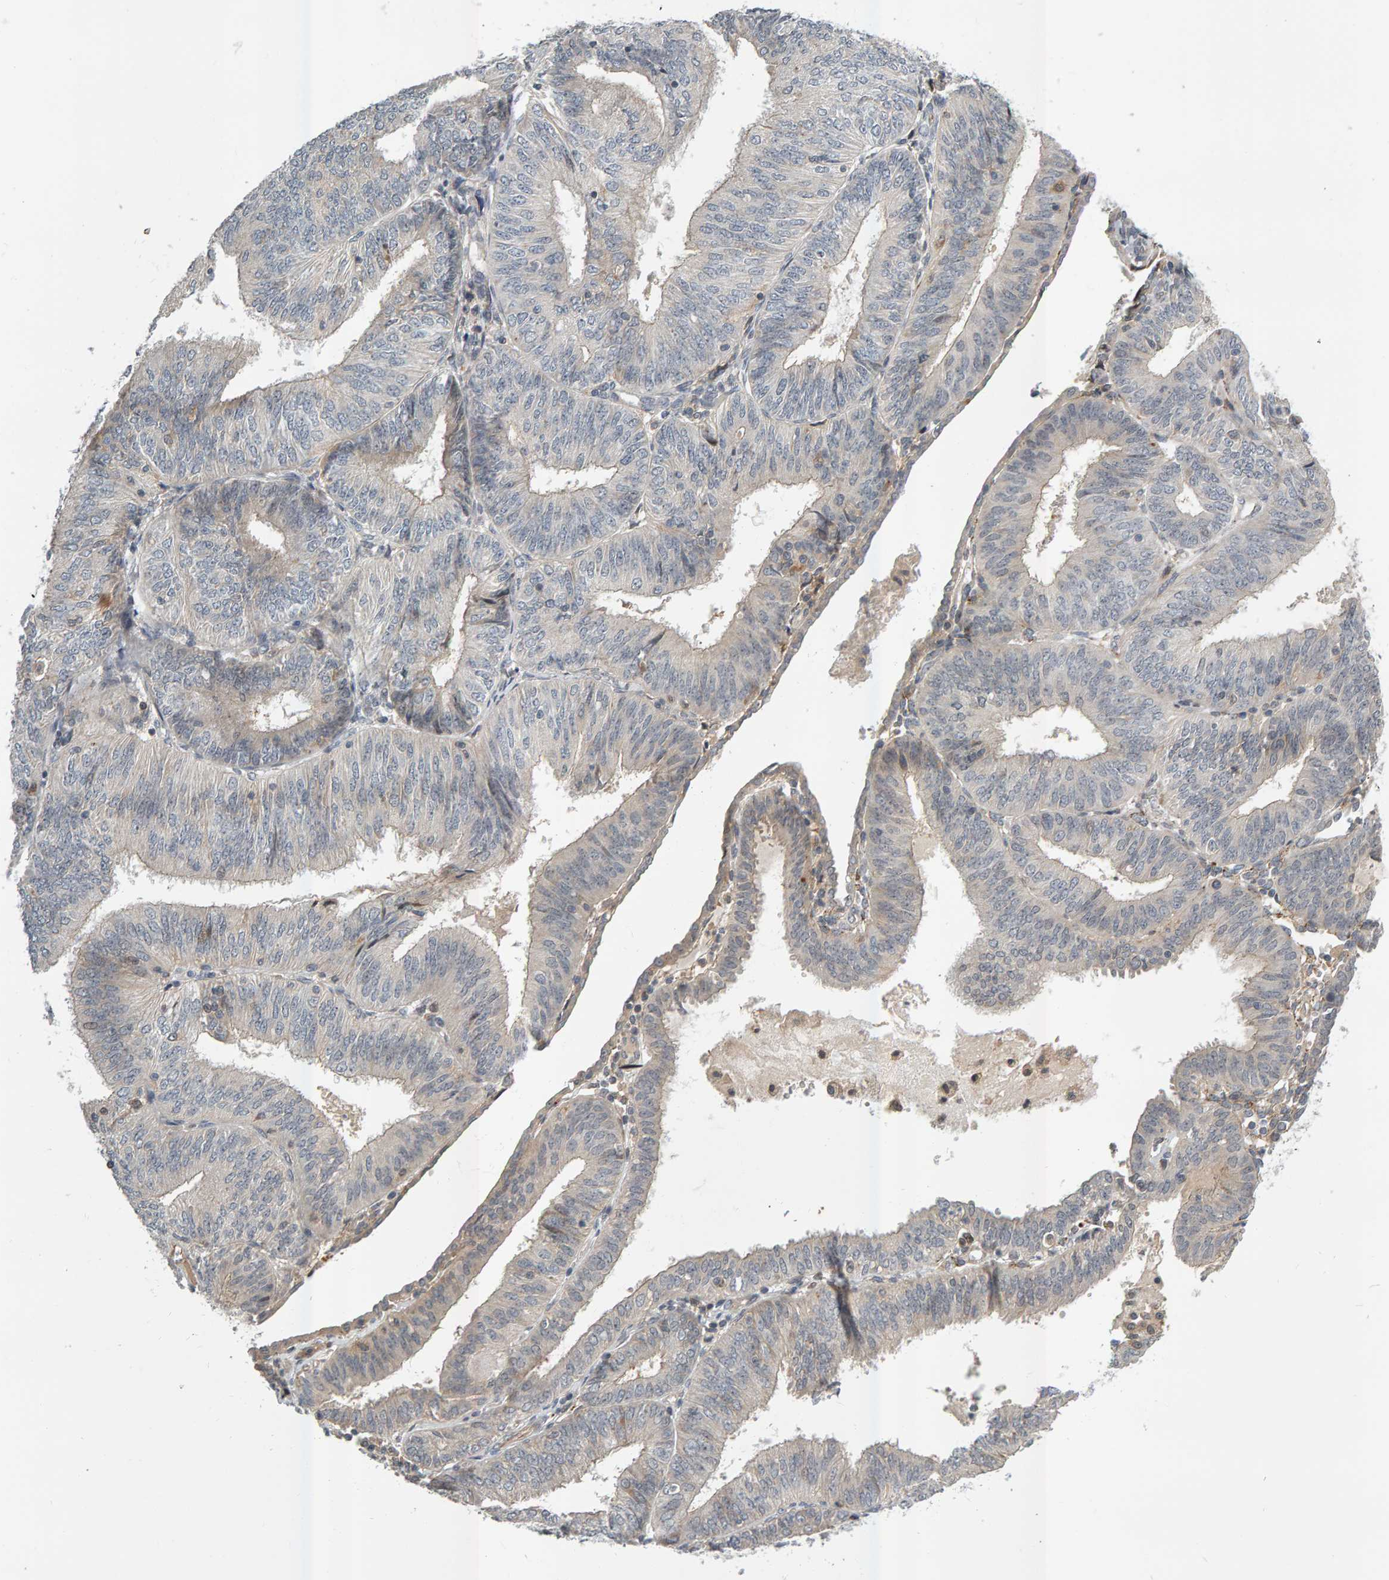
{"staining": {"intensity": "weak", "quantity": "<25%", "location": "cytoplasmic/membranous"}, "tissue": "endometrial cancer", "cell_type": "Tumor cells", "image_type": "cancer", "snomed": [{"axis": "morphology", "description": "Adenocarcinoma, NOS"}, {"axis": "topography", "description": "Endometrium"}], "caption": "An immunohistochemistry photomicrograph of adenocarcinoma (endometrial) is shown. There is no staining in tumor cells of adenocarcinoma (endometrial).", "gene": "ZNF160", "patient": {"sex": "female", "age": 58}}